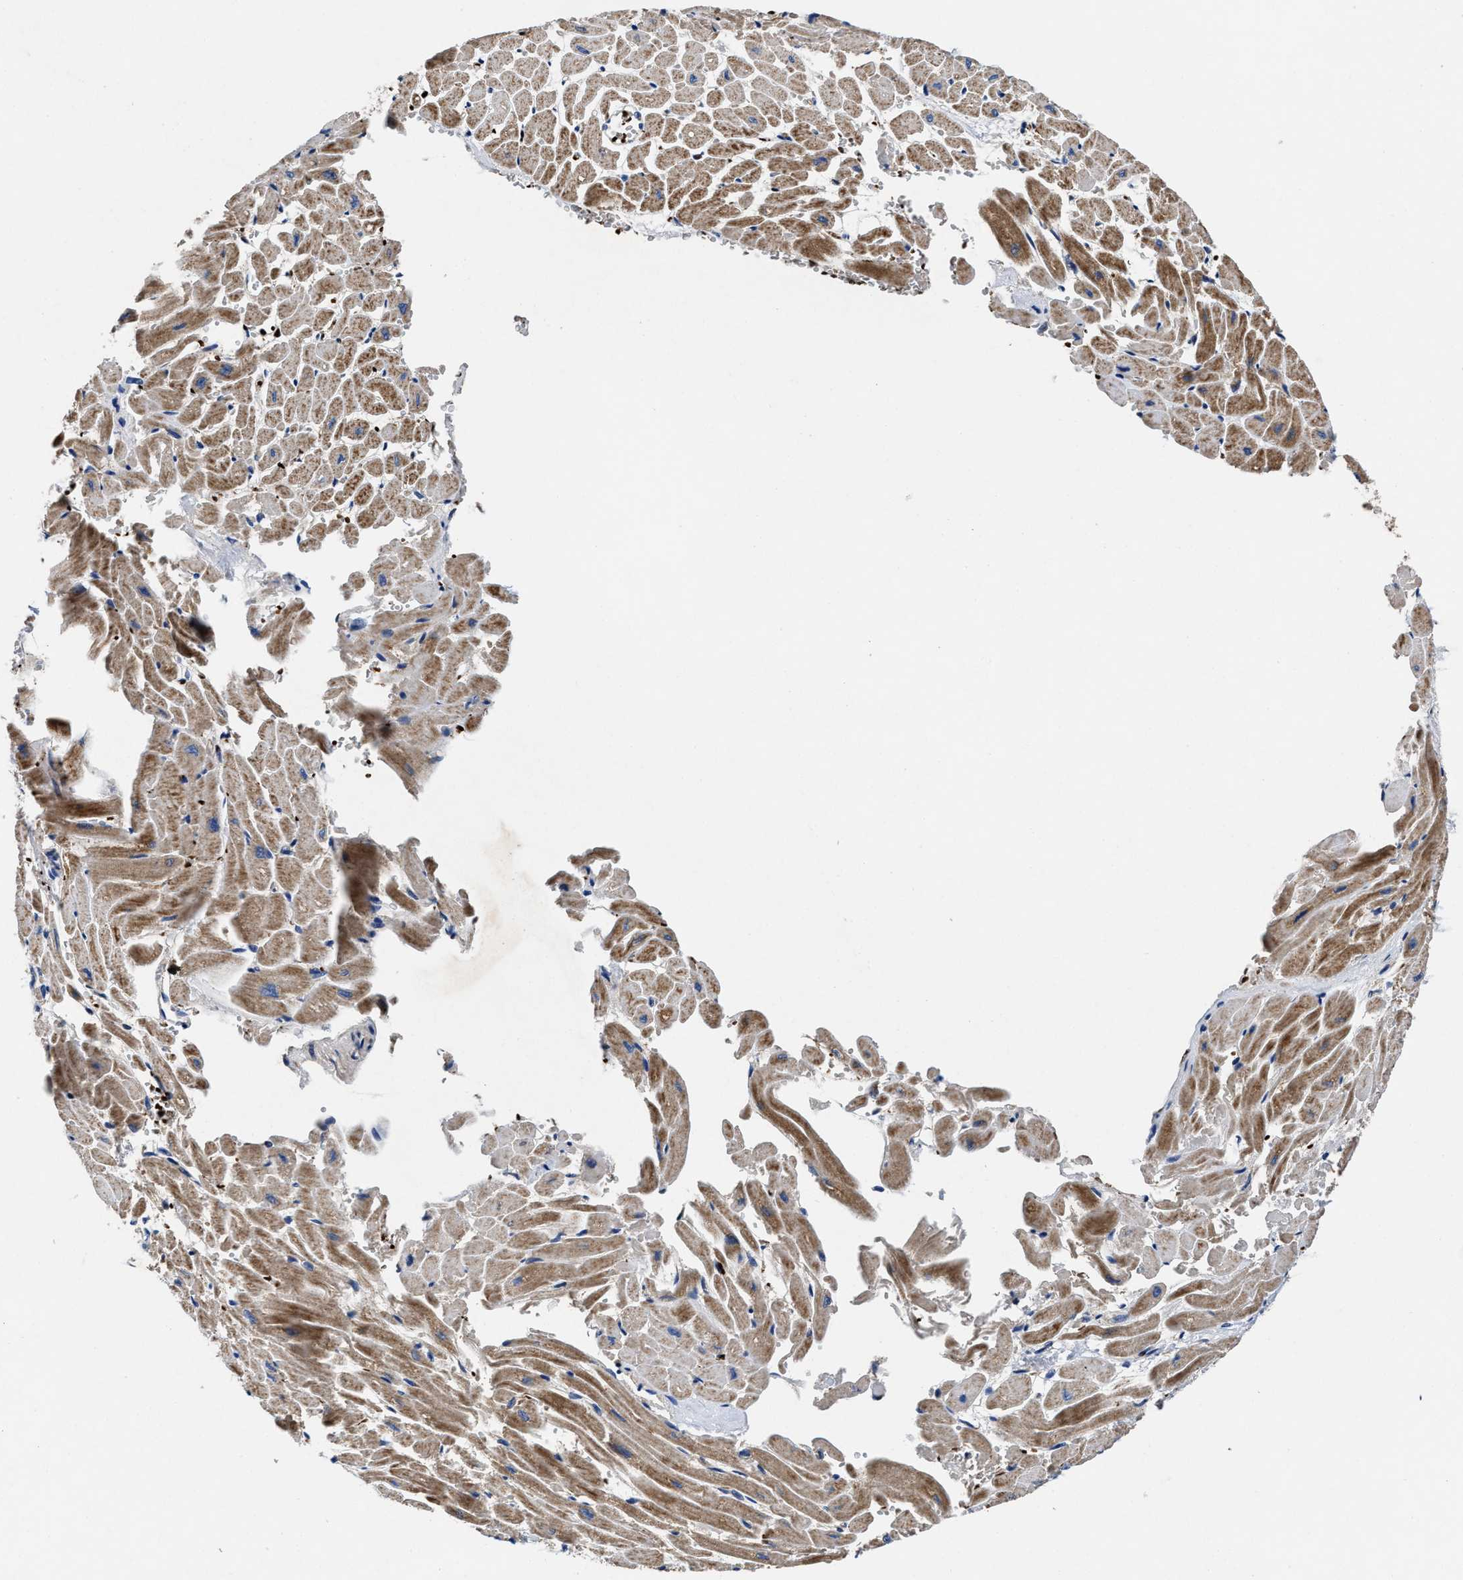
{"staining": {"intensity": "moderate", "quantity": ">75%", "location": "cytoplasmic/membranous"}, "tissue": "heart muscle", "cell_type": "Cardiomyocytes", "image_type": "normal", "snomed": [{"axis": "morphology", "description": "Normal tissue, NOS"}, {"axis": "topography", "description": "Heart"}], "caption": "Immunohistochemistry (DAB) staining of benign human heart muscle shows moderate cytoplasmic/membranous protein positivity in about >75% of cardiomyocytes.", "gene": "PHLPP1", "patient": {"sex": "male", "age": 45}}